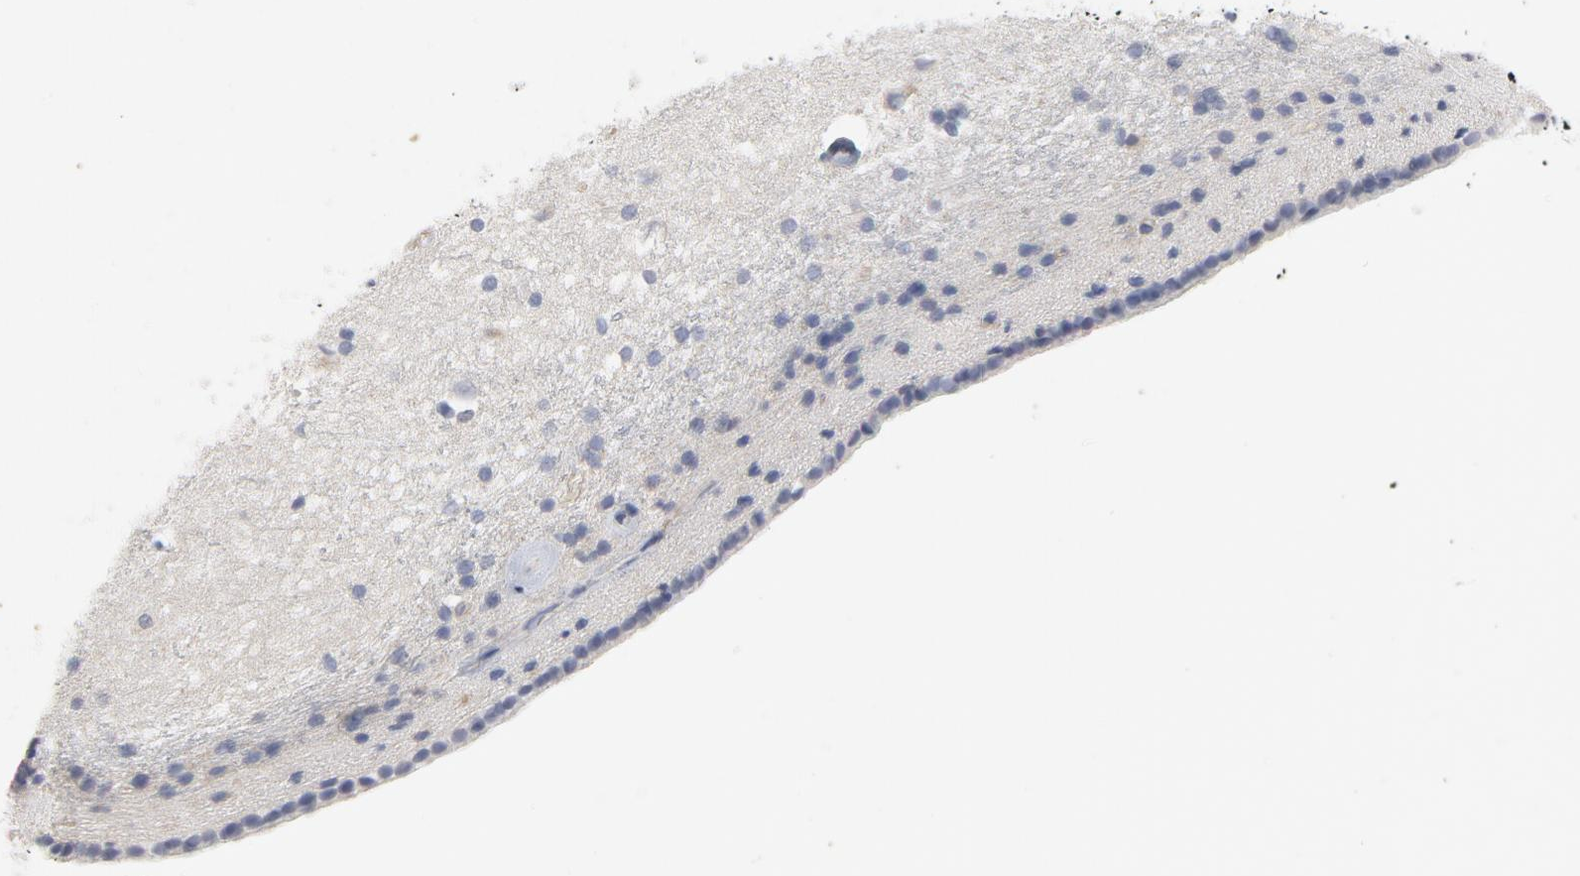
{"staining": {"intensity": "negative", "quantity": "none", "location": "none"}, "tissue": "caudate", "cell_type": "Glial cells", "image_type": "normal", "snomed": [{"axis": "morphology", "description": "Normal tissue, NOS"}, {"axis": "topography", "description": "Lateral ventricle wall"}], "caption": "Caudate was stained to show a protein in brown. There is no significant staining in glial cells. The staining was performed using DAB to visualize the protein expression in brown, while the nuclei were stained in blue with hematoxylin (Magnification: 20x).", "gene": "ROCK1", "patient": {"sex": "female", "age": 19}}